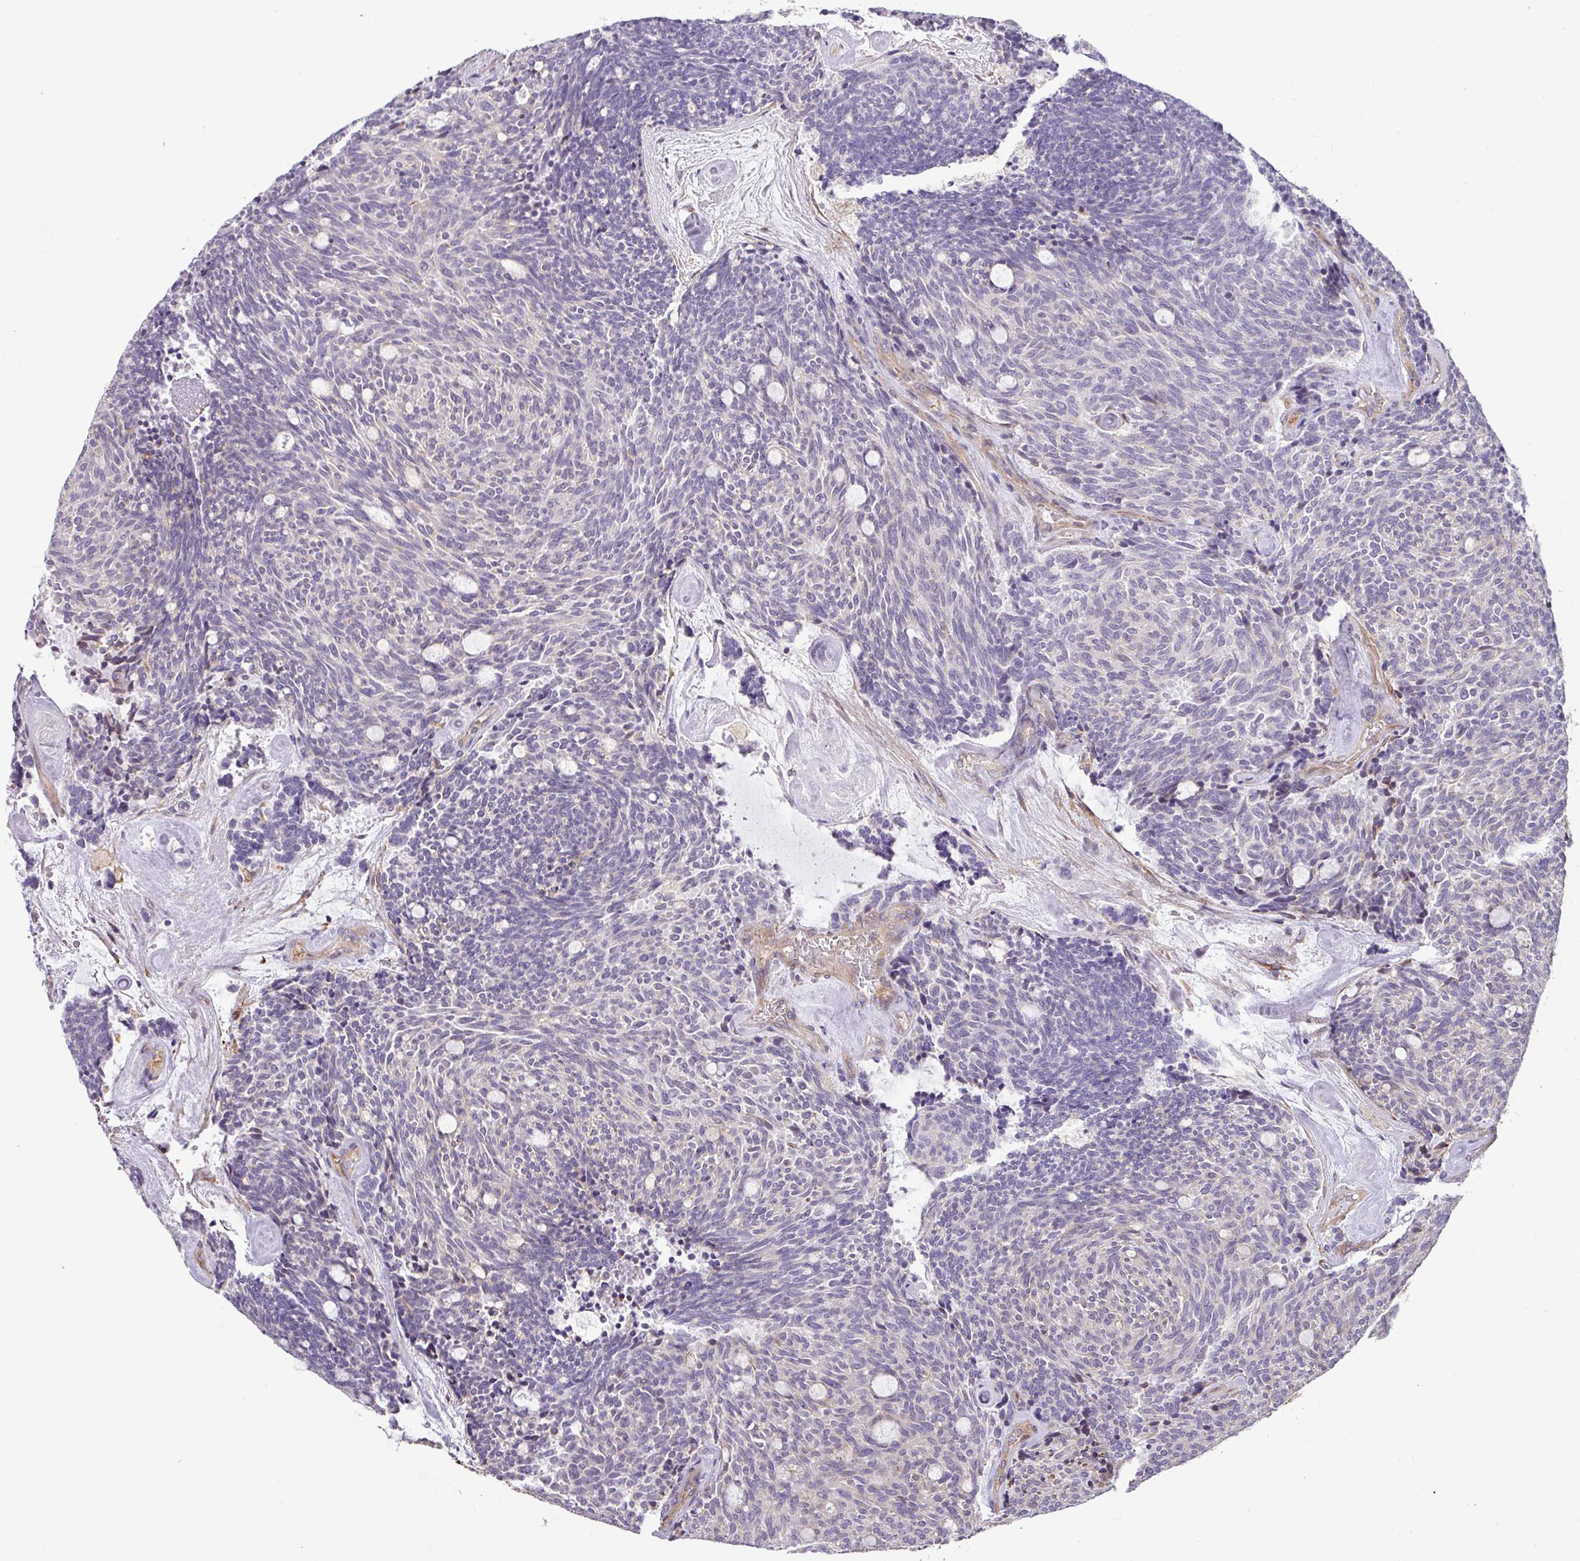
{"staining": {"intensity": "negative", "quantity": "none", "location": "none"}, "tissue": "carcinoid", "cell_type": "Tumor cells", "image_type": "cancer", "snomed": [{"axis": "morphology", "description": "Carcinoid, malignant, NOS"}, {"axis": "topography", "description": "Pancreas"}], "caption": "Tumor cells are negative for protein expression in human carcinoid. The staining is performed using DAB (3,3'-diaminobenzidine) brown chromogen with nuclei counter-stained in using hematoxylin.", "gene": "LRRC41", "patient": {"sex": "female", "age": 54}}